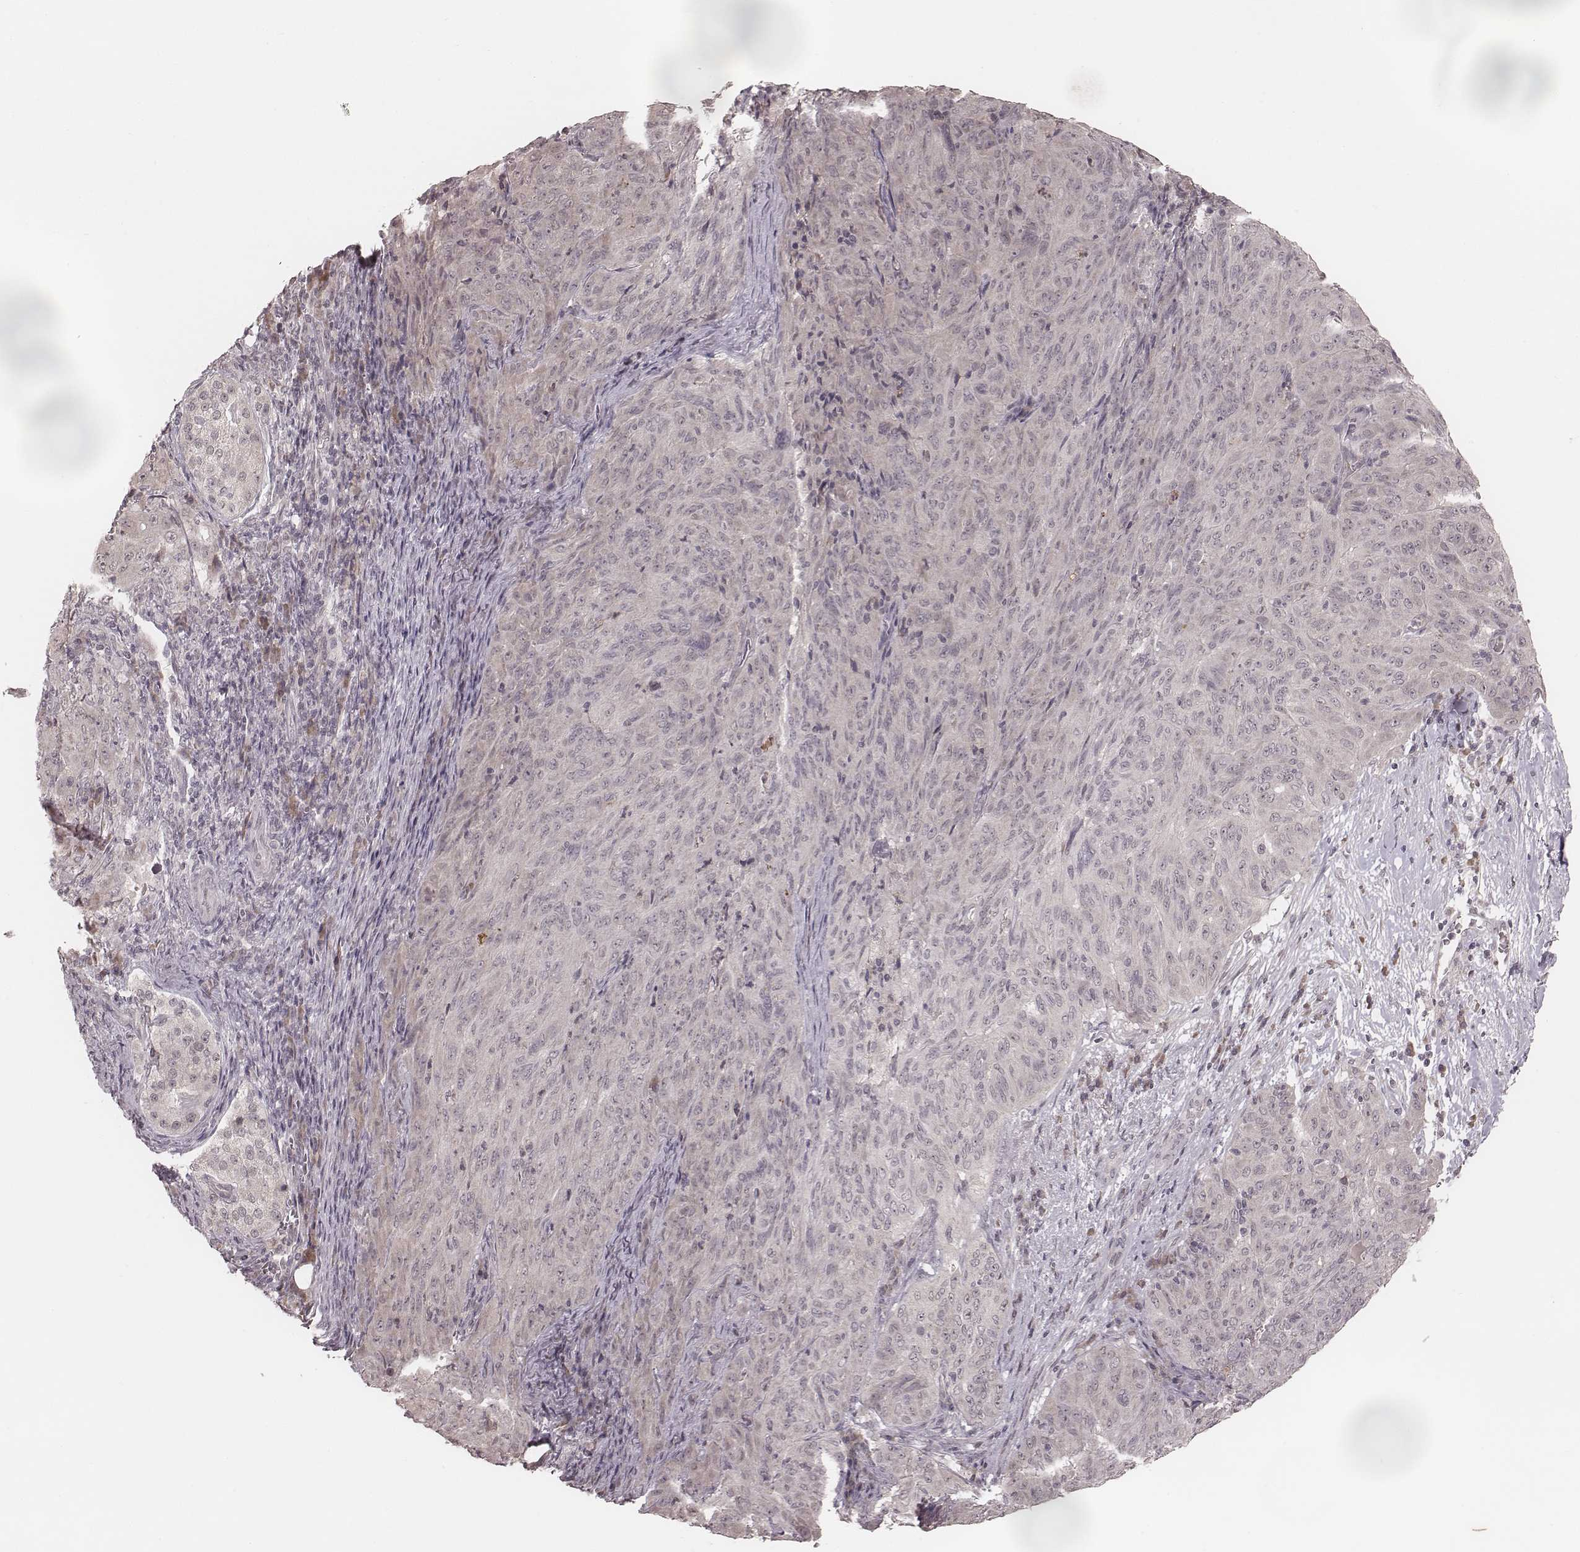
{"staining": {"intensity": "negative", "quantity": "none", "location": "none"}, "tissue": "pancreatic cancer", "cell_type": "Tumor cells", "image_type": "cancer", "snomed": [{"axis": "morphology", "description": "Adenocarcinoma, NOS"}, {"axis": "topography", "description": "Pancreas"}], "caption": "Immunohistochemistry micrograph of human pancreatic cancer stained for a protein (brown), which reveals no positivity in tumor cells.", "gene": "IL5", "patient": {"sex": "male", "age": 63}}